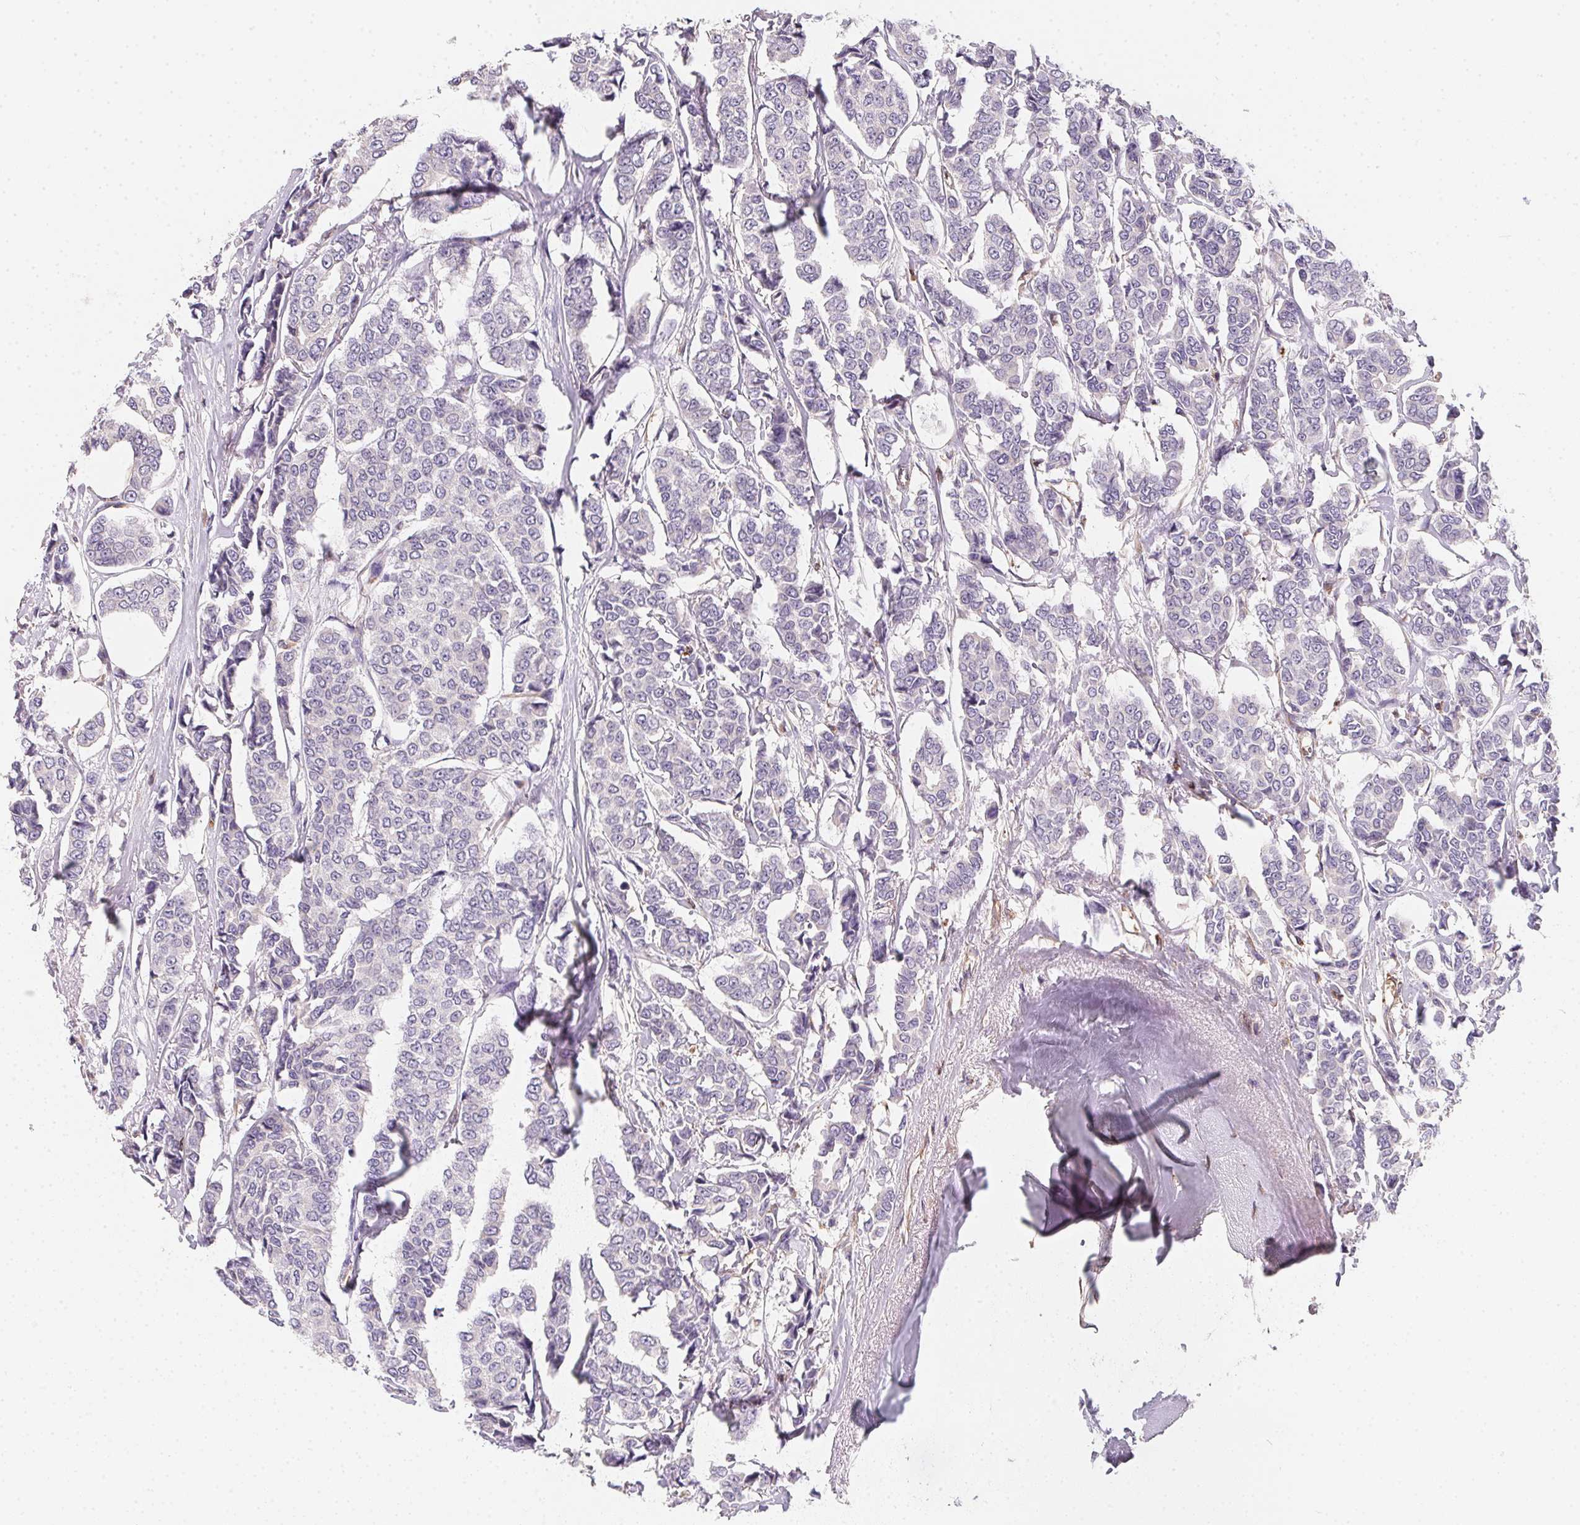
{"staining": {"intensity": "negative", "quantity": "none", "location": "none"}, "tissue": "breast cancer", "cell_type": "Tumor cells", "image_type": "cancer", "snomed": [{"axis": "morphology", "description": "Duct carcinoma"}, {"axis": "topography", "description": "Breast"}], "caption": "A high-resolution histopathology image shows immunohistochemistry (IHC) staining of breast cancer, which exhibits no significant expression in tumor cells.", "gene": "TBKBP1", "patient": {"sex": "female", "age": 94}}